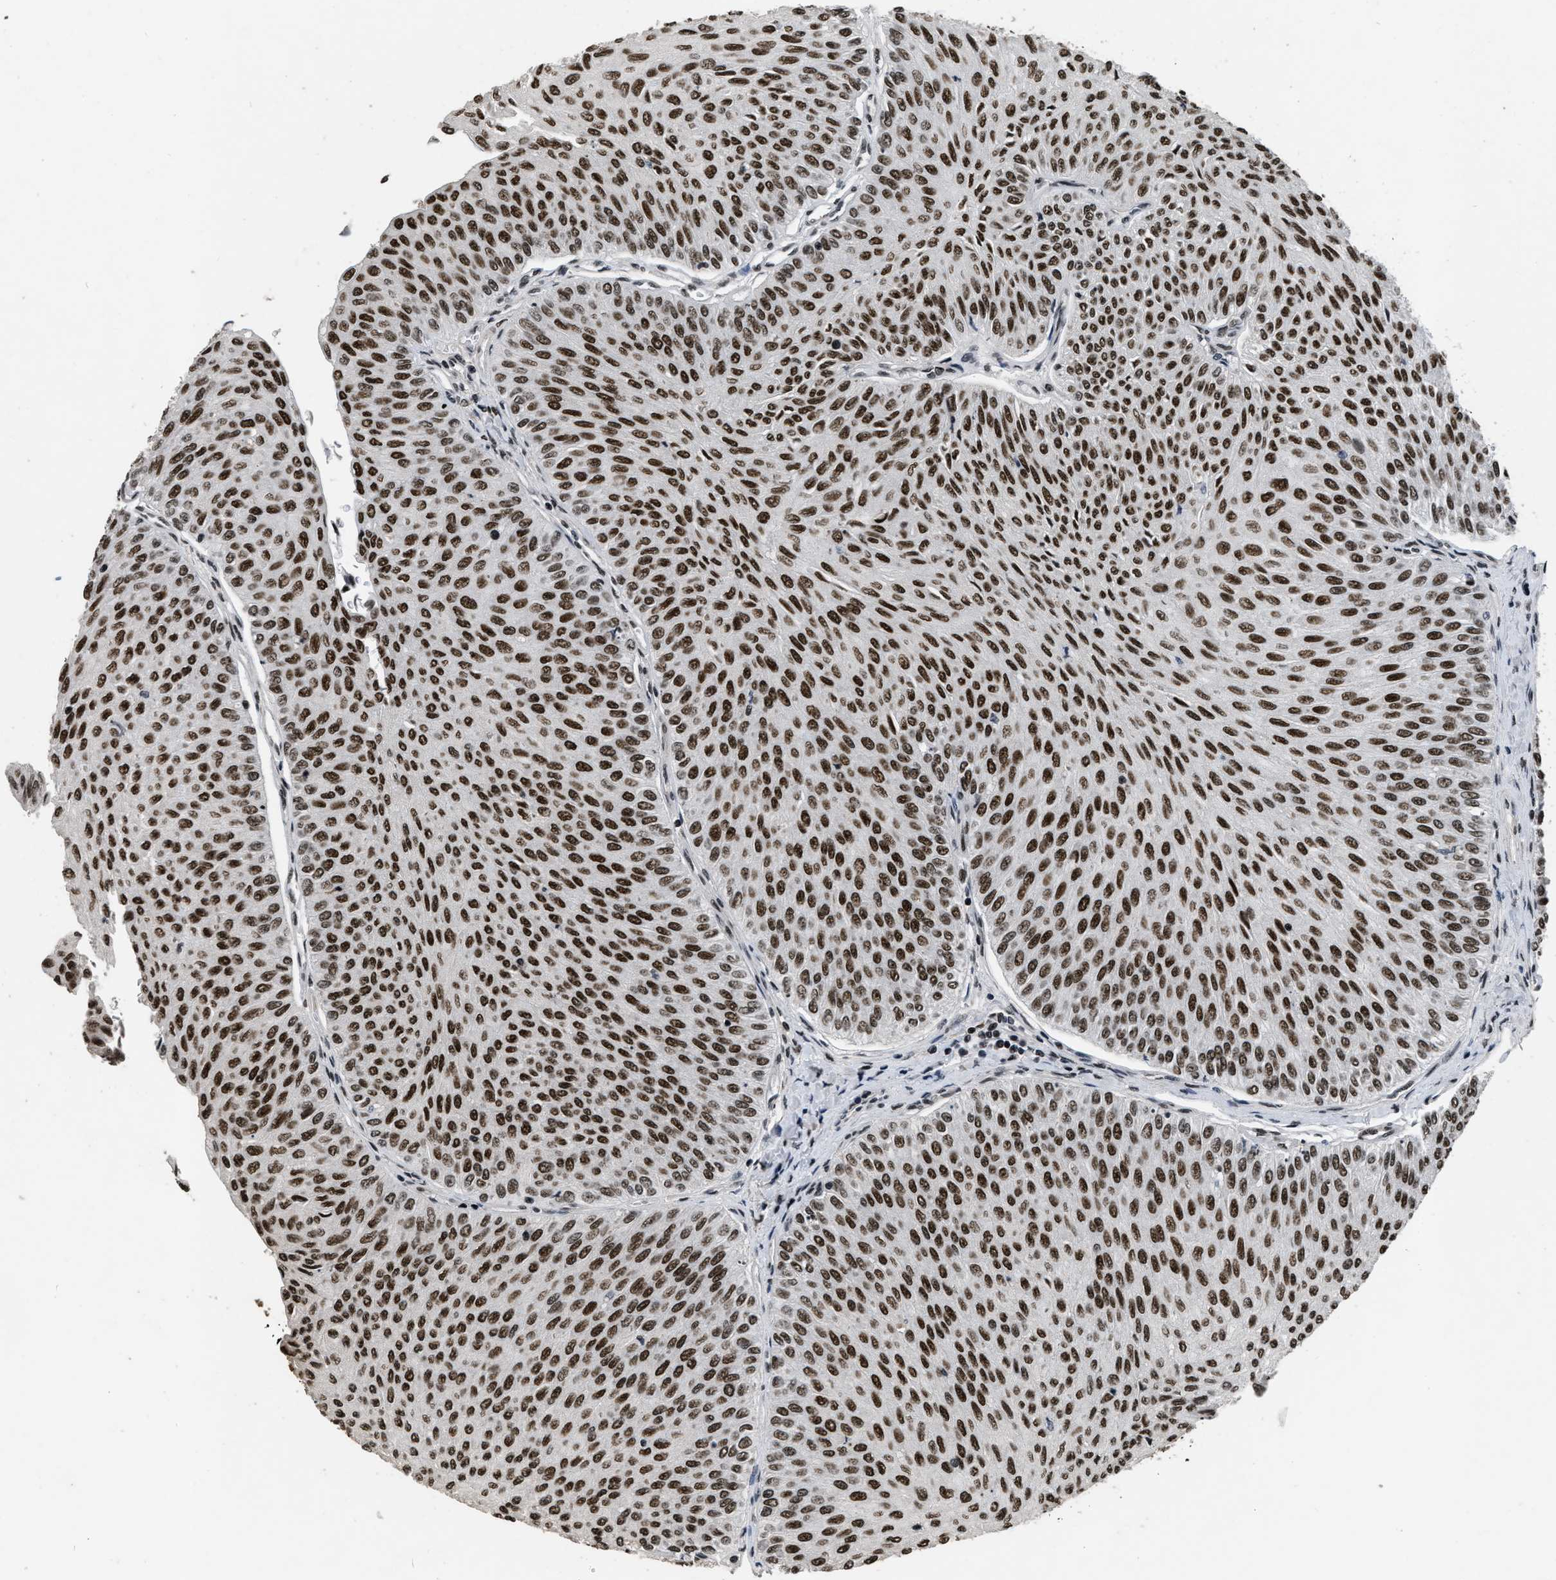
{"staining": {"intensity": "strong", "quantity": ">75%", "location": "nuclear"}, "tissue": "urothelial cancer", "cell_type": "Tumor cells", "image_type": "cancer", "snomed": [{"axis": "morphology", "description": "Urothelial carcinoma, Low grade"}, {"axis": "topography", "description": "Urinary bladder"}], "caption": "Protein expression analysis of low-grade urothelial carcinoma demonstrates strong nuclear expression in about >75% of tumor cells. (Brightfield microscopy of DAB IHC at high magnification).", "gene": "SMARCB1", "patient": {"sex": "male", "age": 78}}